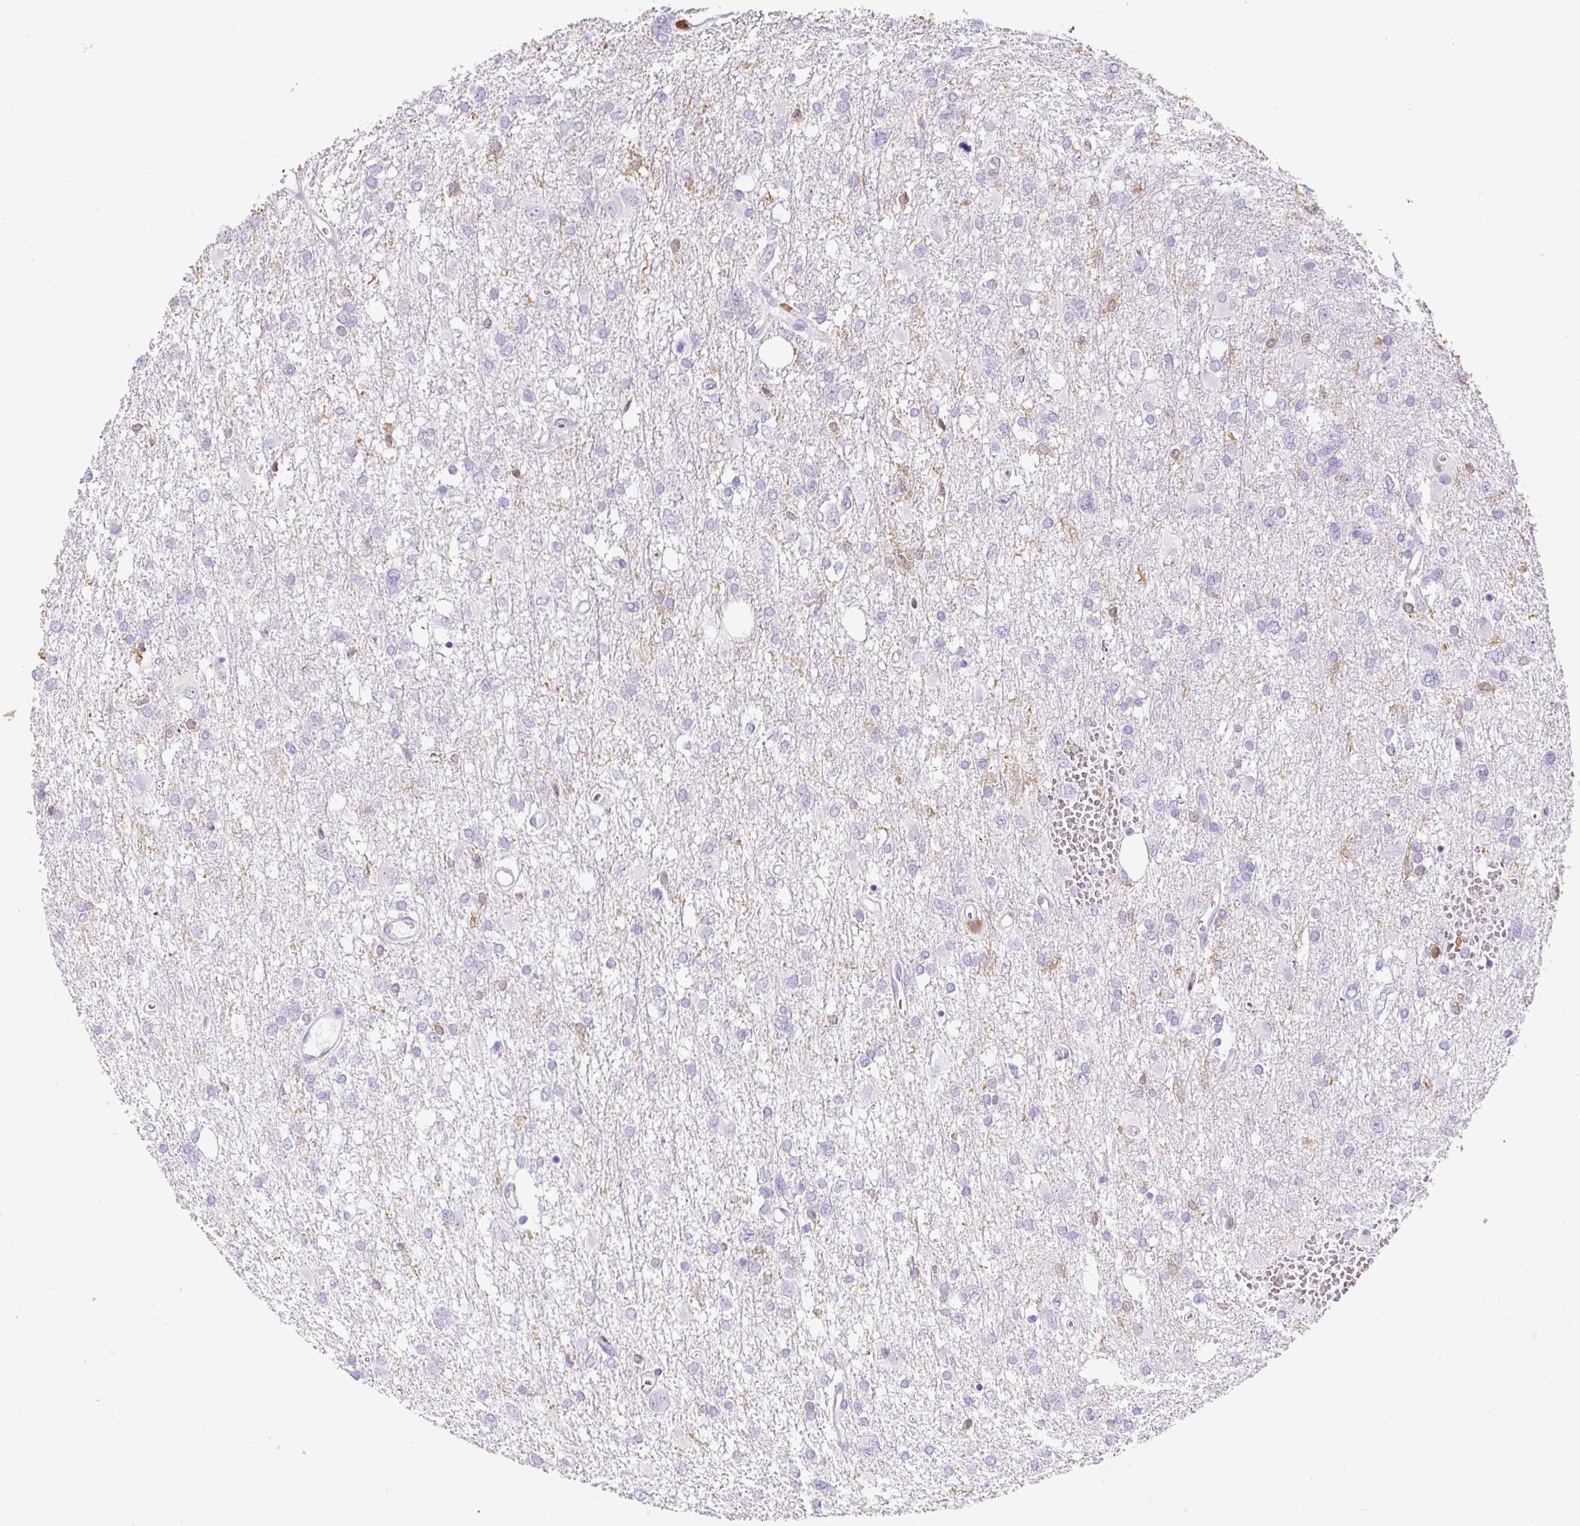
{"staining": {"intensity": "negative", "quantity": "none", "location": "none"}, "tissue": "glioma", "cell_type": "Tumor cells", "image_type": "cancer", "snomed": [{"axis": "morphology", "description": "Glioma, malignant, High grade"}, {"axis": "topography", "description": "Brain"}], "caption": "Immunohistochemistry of glioma shows no positivity in tumor cells. The staining was performed using DAB to visualize the protein expression in brown, while the nuclei were stained in blue with hematoxylin (Magnification: 20x).", "gene": "FAM228B", "patient": {"sex": "male", "age": 61}}